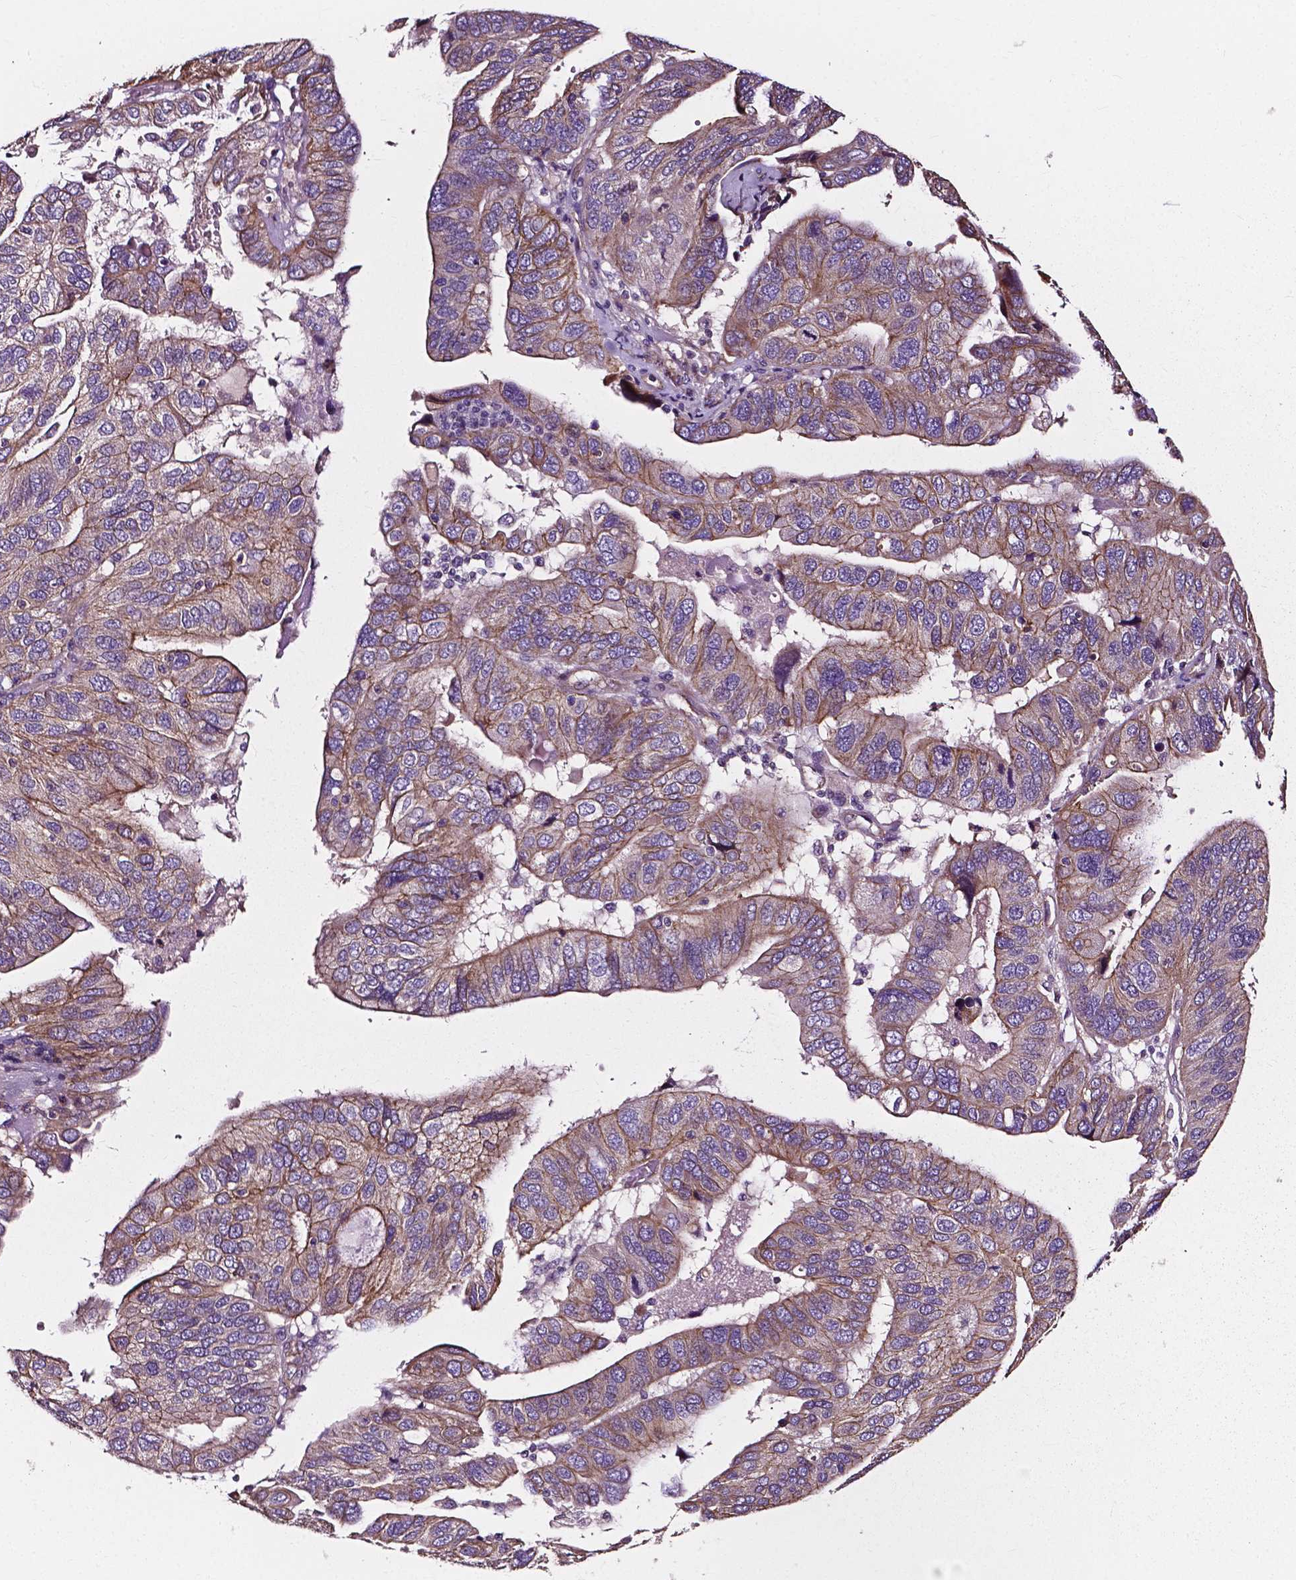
{"staining": {"intensity": "weak", "quantity": "25%-75%", "location": "cytoplasmic/membranous"}, "tissue": "ovarian cancer", "cell_type": "Tumor cells", "image_type": "cancer", "snomed": [{"axis": "morphology", "description": "Cystadenocarcinoma, serous, NOS"}, {"axis": "topography", "description": "Ovary"}], "caption": "Immunohistochemical staining of serous cystadenocarcinoma (ovarian) reveals low levels of weak cytoplasmic/membranous protein staining in about 25%-75% of tumor cells.", "gene": "ATG16L1", "patient": {"sex": "female", "age": 79}}